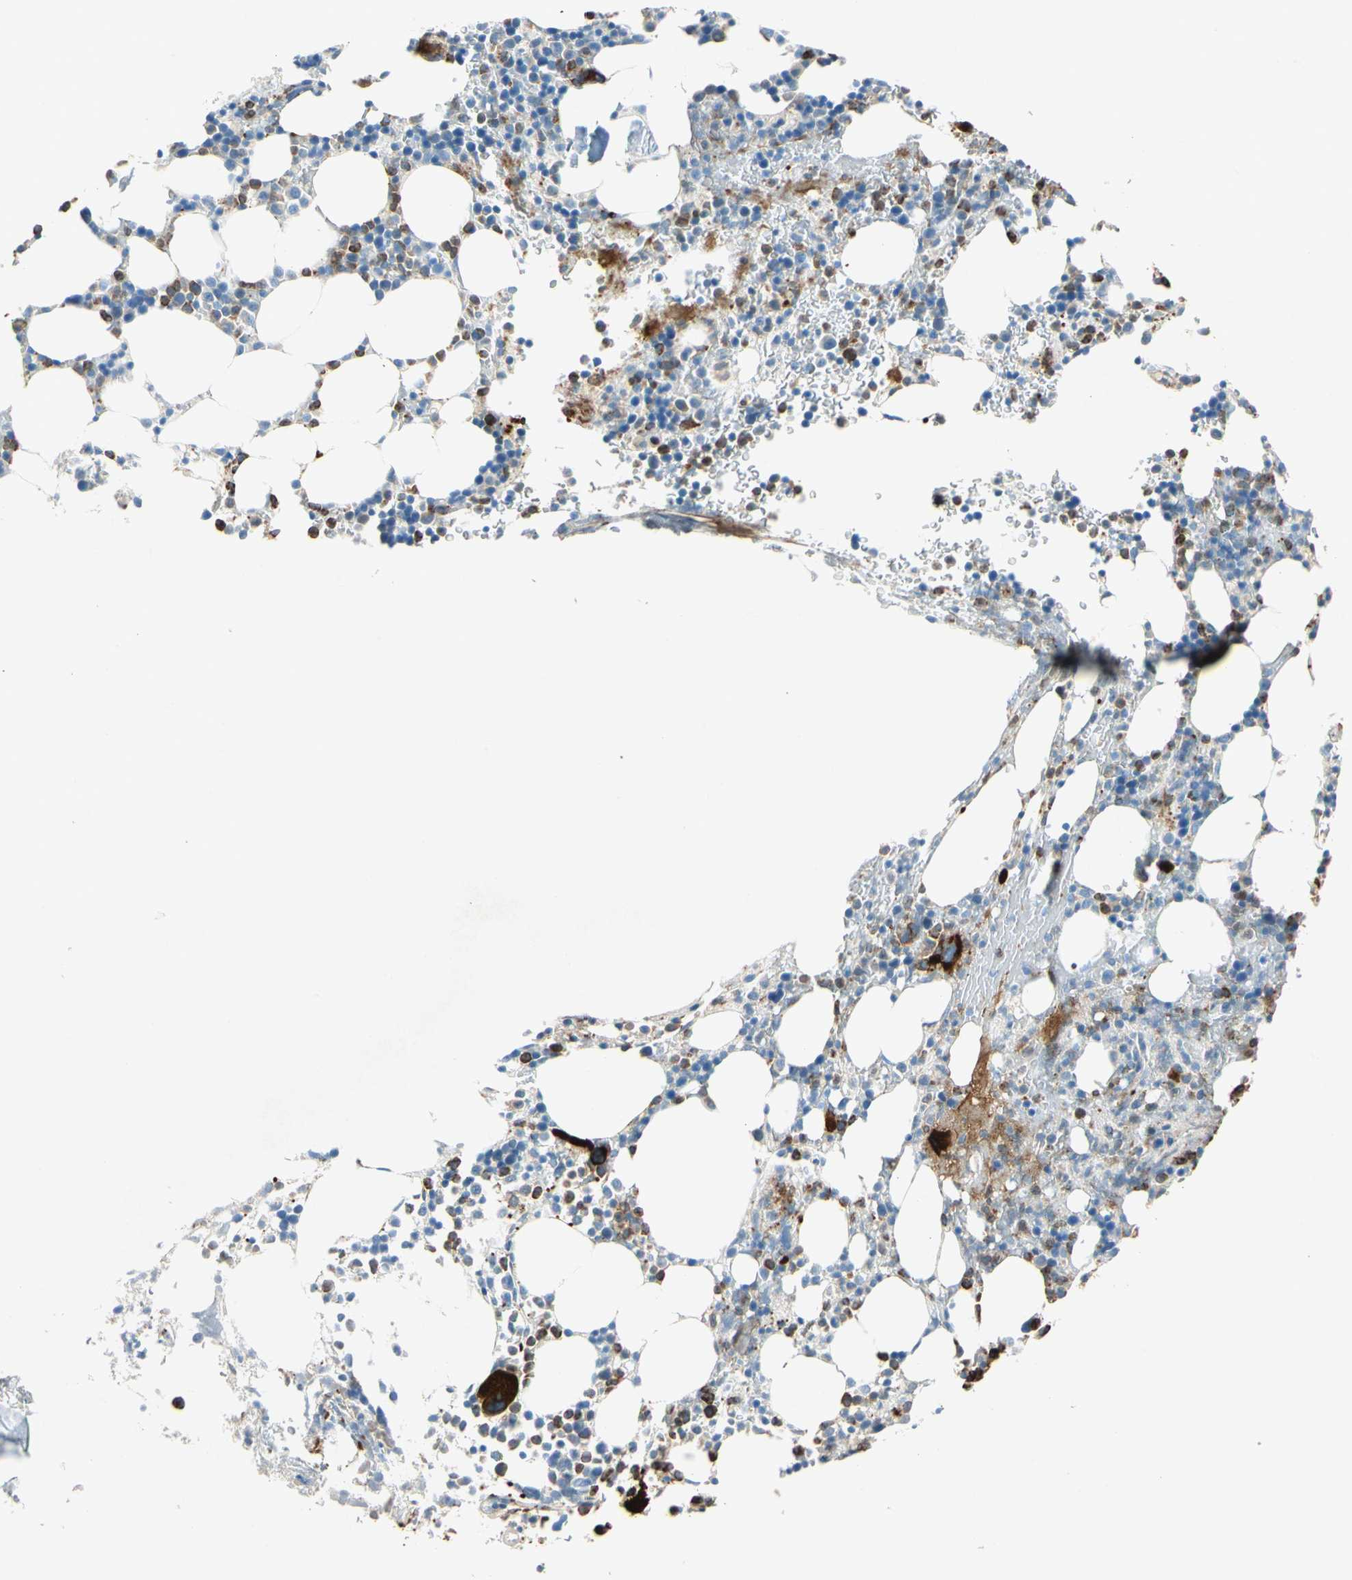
{"staining": {"intensity": "strong", "quantity": "25%-75%", "location": "cytoplasmic/membranous"}, "tissue": "bone marrow", "cell_type": "Hematopoietic cells", "image_type": "normal", "snomed": [{"axis": "morphology", "description": "Normal tissue, NOS"}, {"axis": "topography", "description": "Bone marrow"}], "caption": "Strong cytoplasmic/membranous protein positivity is present in about 25%-75% of hematopoietic cells in bone marrow. (DAB IHC, brown staining for protein, blue staining for nuclei).", "gene": "LY6G6F", "patient": {"sex": "female", "age": 73}}